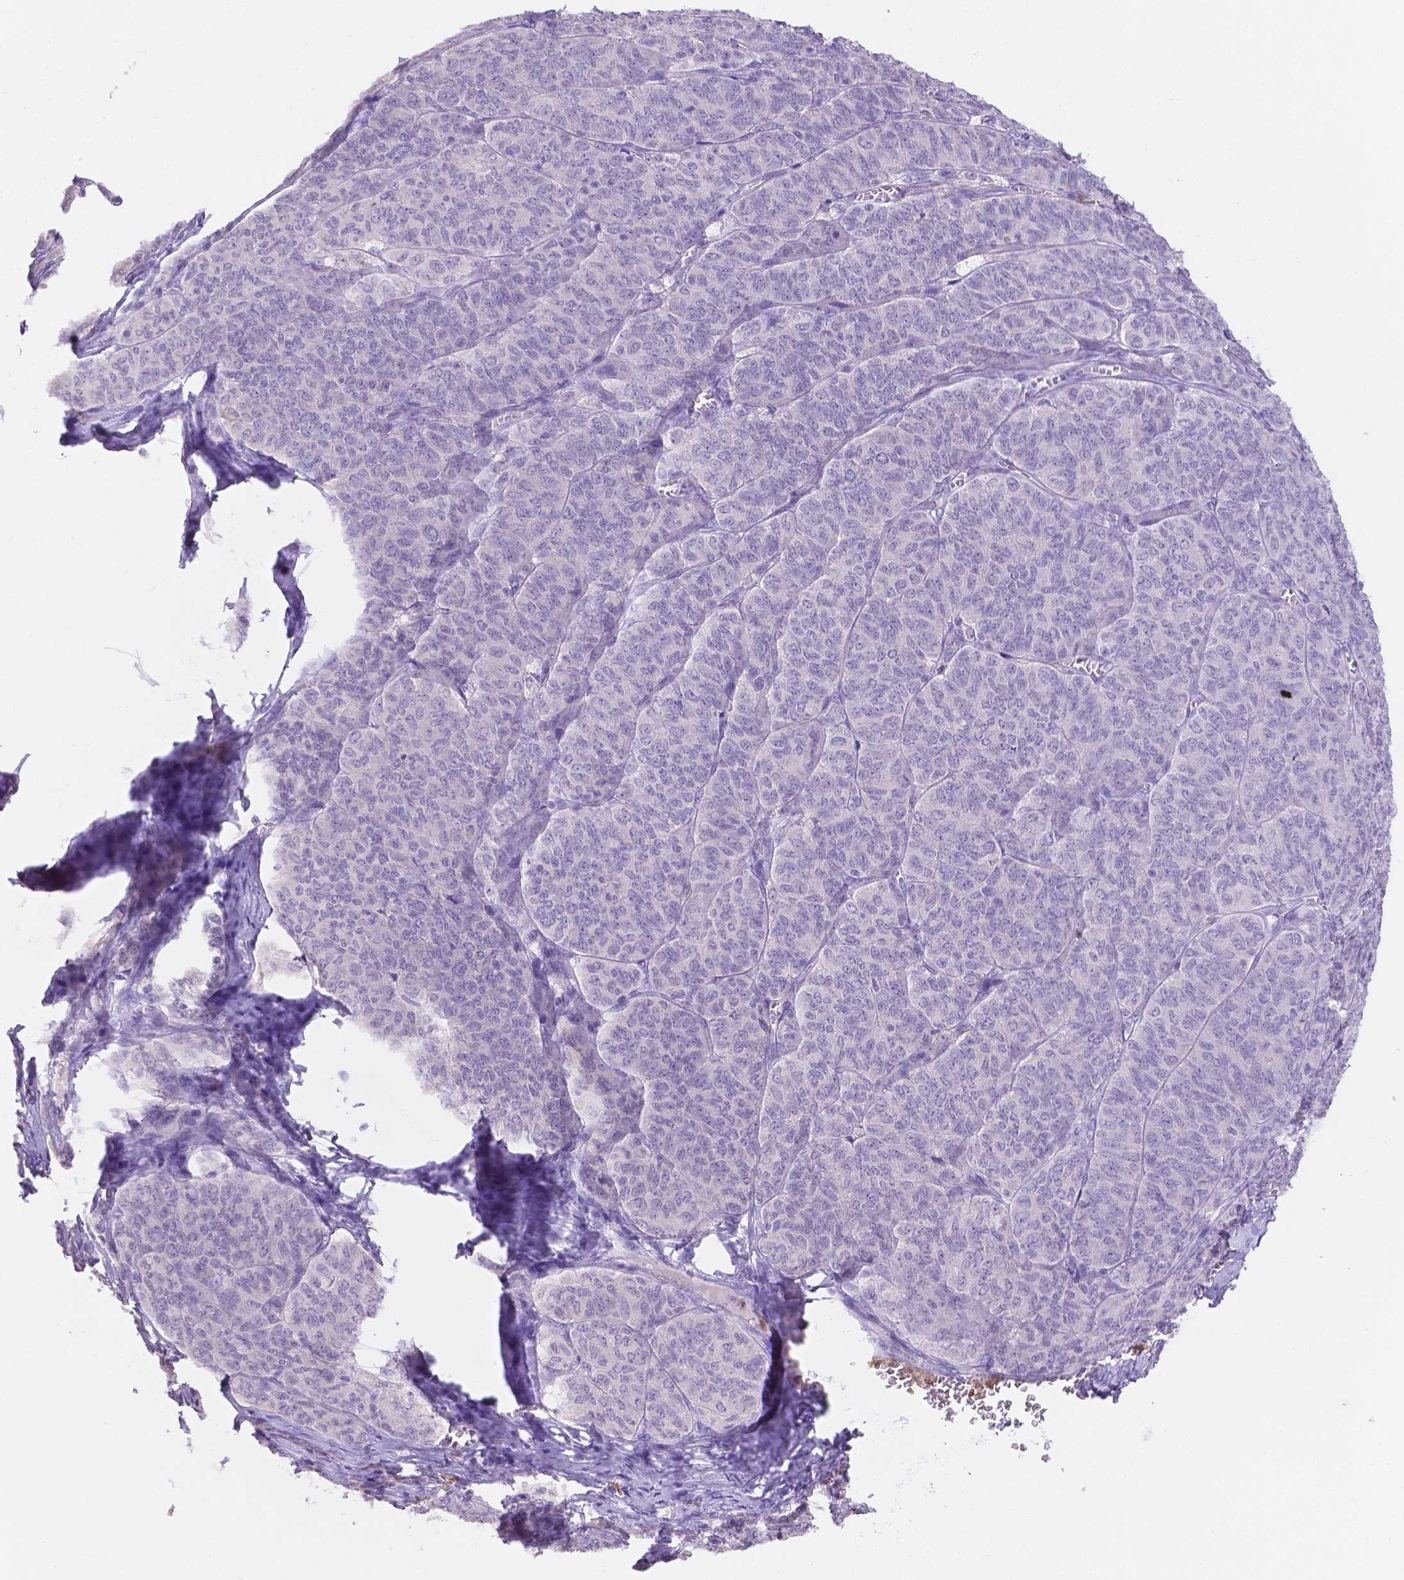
{"staining": {"intensity": "negative", "quantity": "none", "location": "none"}, "tissue": "ovarian cancer", "cell_type": "Tumor cells", "image_type": "cancer", "snomed": [{"axis": "morphology", "description": "Carcinoma, endometroid"}, {"axis": "topography", "description": "Ovary"}], "caption": "An immunohistochemistry (IHC) photomicrograph of ovarian cancer (endometroid carcinoma) is shown. There is no staining in tumor cells of ovarian cancer (endometroid carcinoma).", "gene": "NXPE2", "patient": {"sex": "female", "age": 80}}